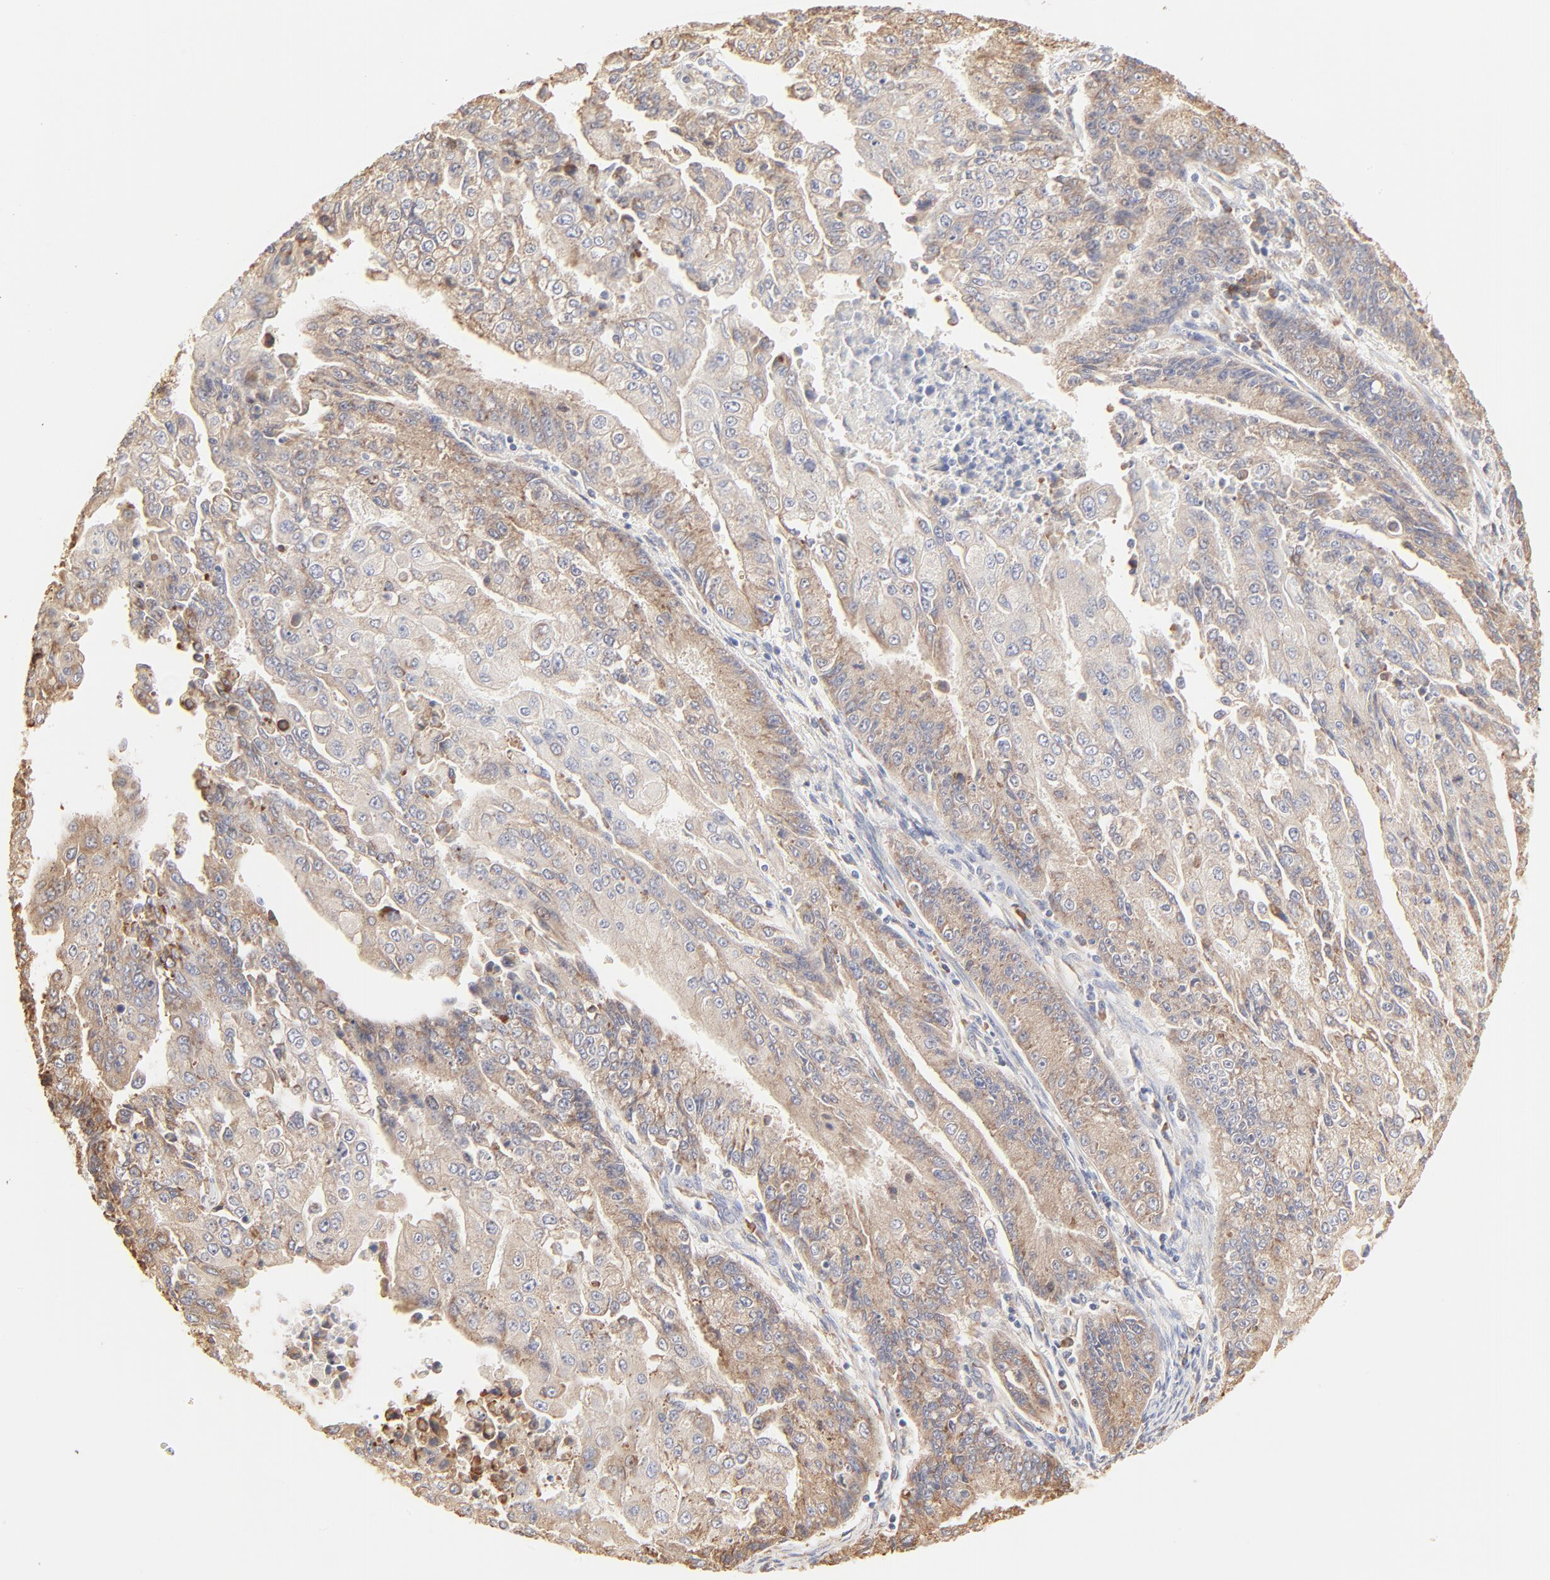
{"staining": {"intensity": "weak", "quantity": ">75%", "location": "cytoplasmic/membranous"}, "tissue": "endometrial cancer", "cell_type": "Tumor cells", "image_type": "cancer", "snomed": [{"axis": "morphology", "description": "Adenocarcinoma, NOS"}, {"axis": "topography", "description": "Endometrium"}], "caption": "Weak cytoplasmic/membranous protein staining is appreciated in approximately >75% of tumor cells in endometrial cancer. (Stains: DAB (3,3'-diaminobenzidine) in brown, nuclei in blue, Microscopy: brightfield microscopy at high magnification).", "gene": "RPS20", "patient": {"sex": "female", "age": 75}}